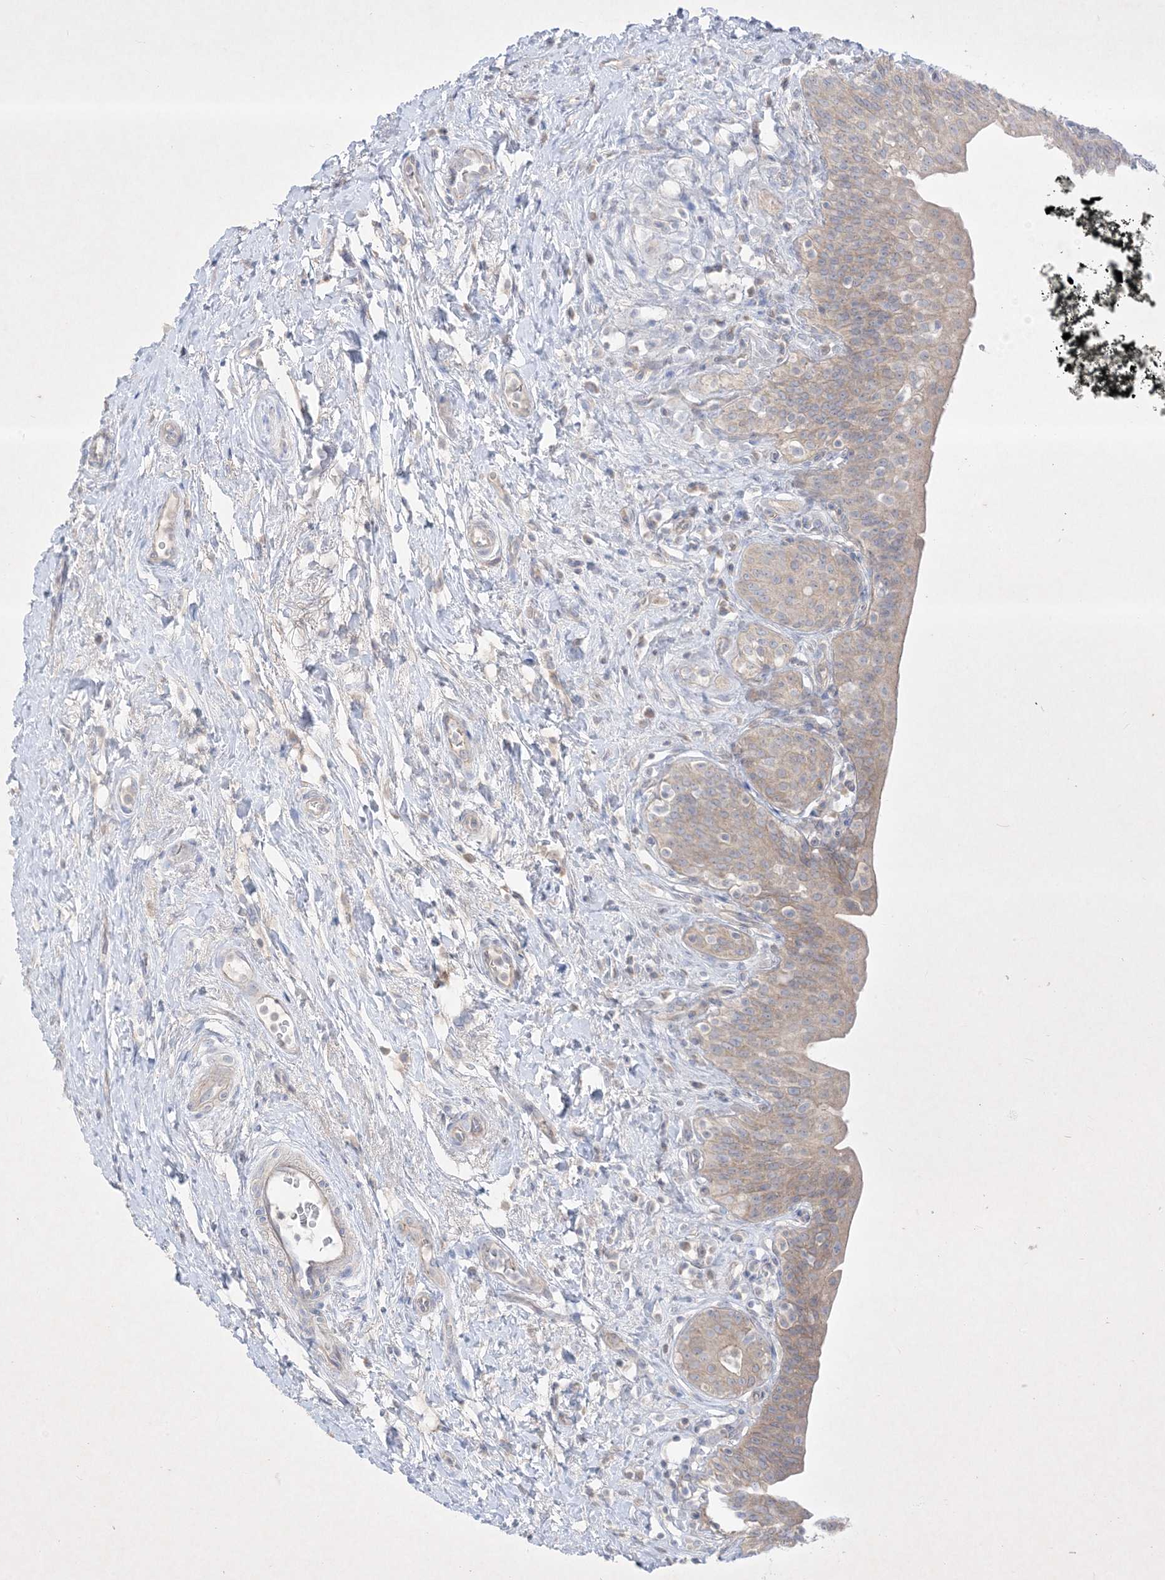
{"staining": {"intensity": "weak", "quantity": "25%-75%", "location": "cytoplasmic/membranous"}, "tissue": "urinary bladder", "cell_type": "Urothelial cells", "image_type": "normal", "snomed": [{"axis": "morphology", "description": "Normal tissue, NOS"}, {"axis": "topography", "description": "Urinary bladder"}], "caption": "Immunohistochemistry photomicrograph of benign urinary bladder: urinary bladder stained using immunohistochemistry (IHC) shows low levels of weak protein expression localized specifically in the cytoplasmic/membranous of urothelial cells, appearing as a cytoplasmic/membranous brown color.", "gene": "PLEKHA3", "patient": {"sex": "male", "age": 83}}